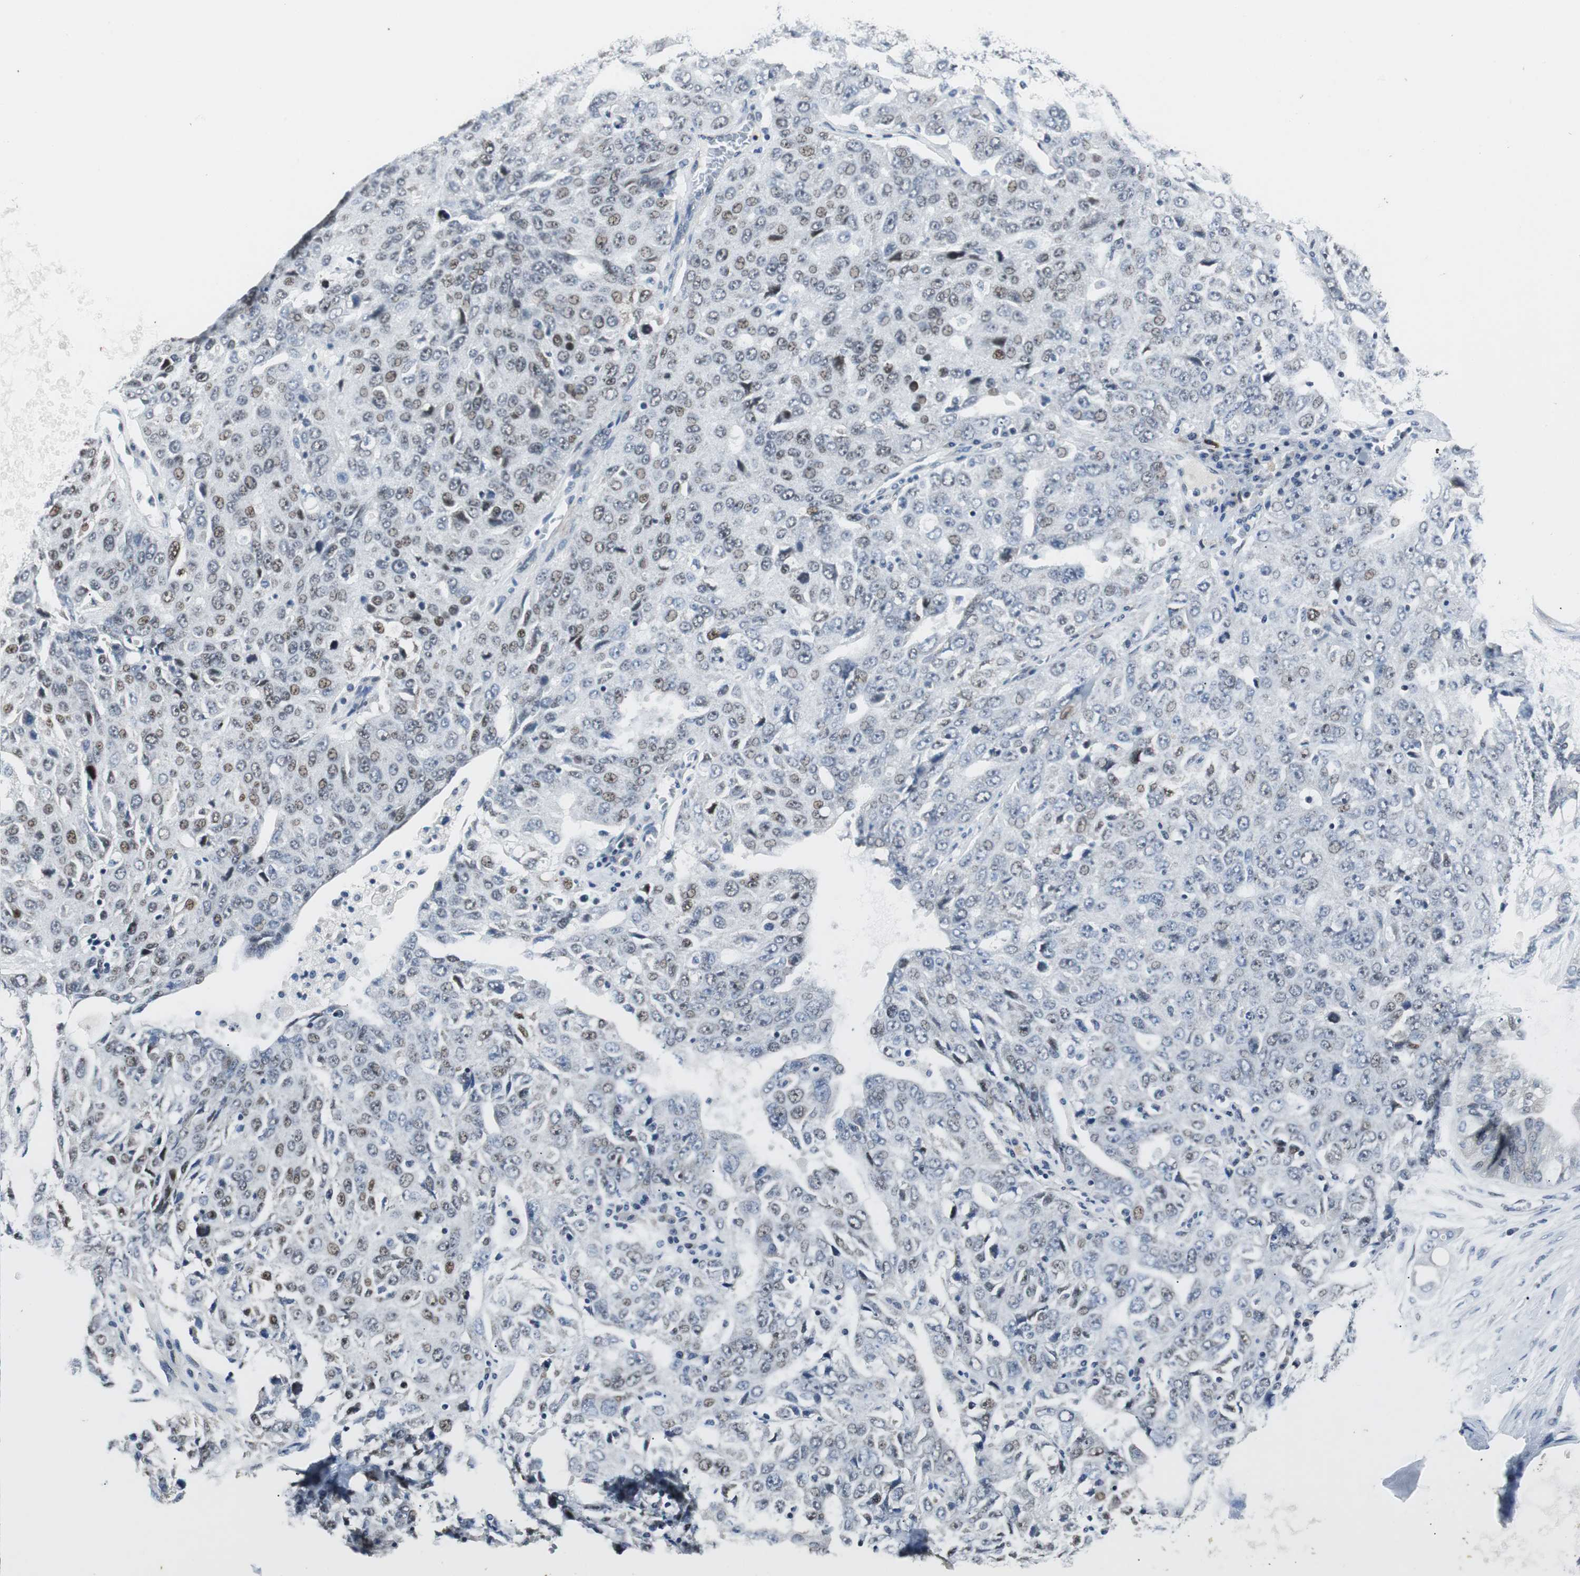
{"staining": {"intensity": "weak", "quantity": "25%-75%", "location": "nuclear"}, "tissue": "ovarian cancer", "cell_type": "Tumor cells", "image_type": "cancer", "snomed": [{"axis": "morphology", "description": "Carcinoma, endometroid"}, {"axis": "topography", "description": "Ovary"}], "caption": "Protein staining of ovarian cancer (endometroid carcinoma) tissue demonstrates weak nuclear positivity in approximately 25%-75% of tumor cells.", "gene": "MTA1", "patient": {"sex": "female", "age": 62}}